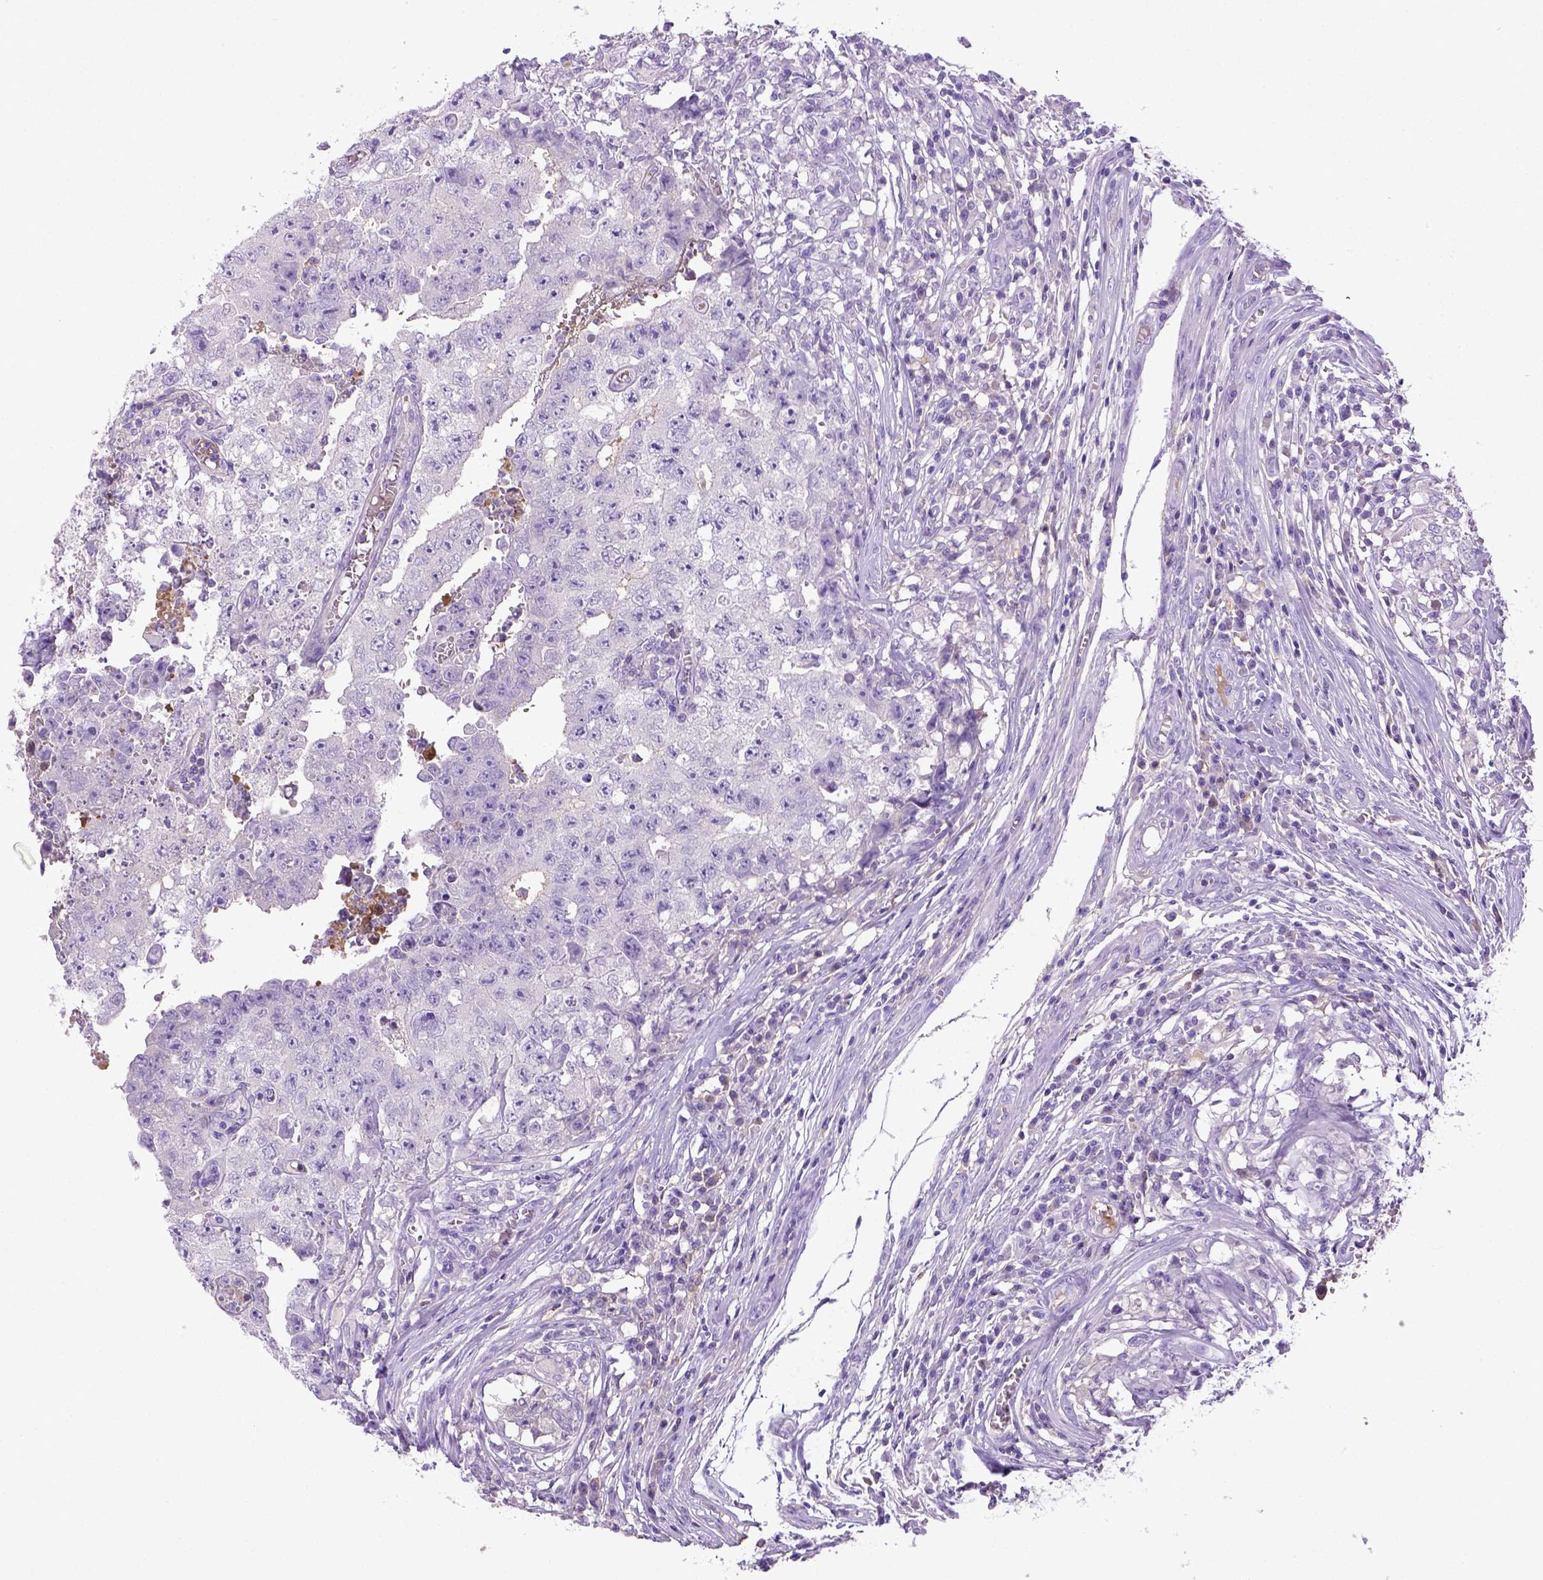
{"staining": {"intensity": "negative", "quantity": "none", "location": "none"}, "tissue": "testis cancer", "cell_type": "Tumor cells", "image_type": "cancer", "snomed": [{"axis": "morphology", "description": "Carcinoma, Embryonal, NOS"}, {"axis": "topography", "description": "Testis"}], "caption": "DAB (3,3'-diaminobenzidine) immunohistochemical staining of embryonal carcinoma (testis) shows no significant expression in tumor cells.", "gene": "ITIH4", "patient": {"sex": "male", "age": 36}}